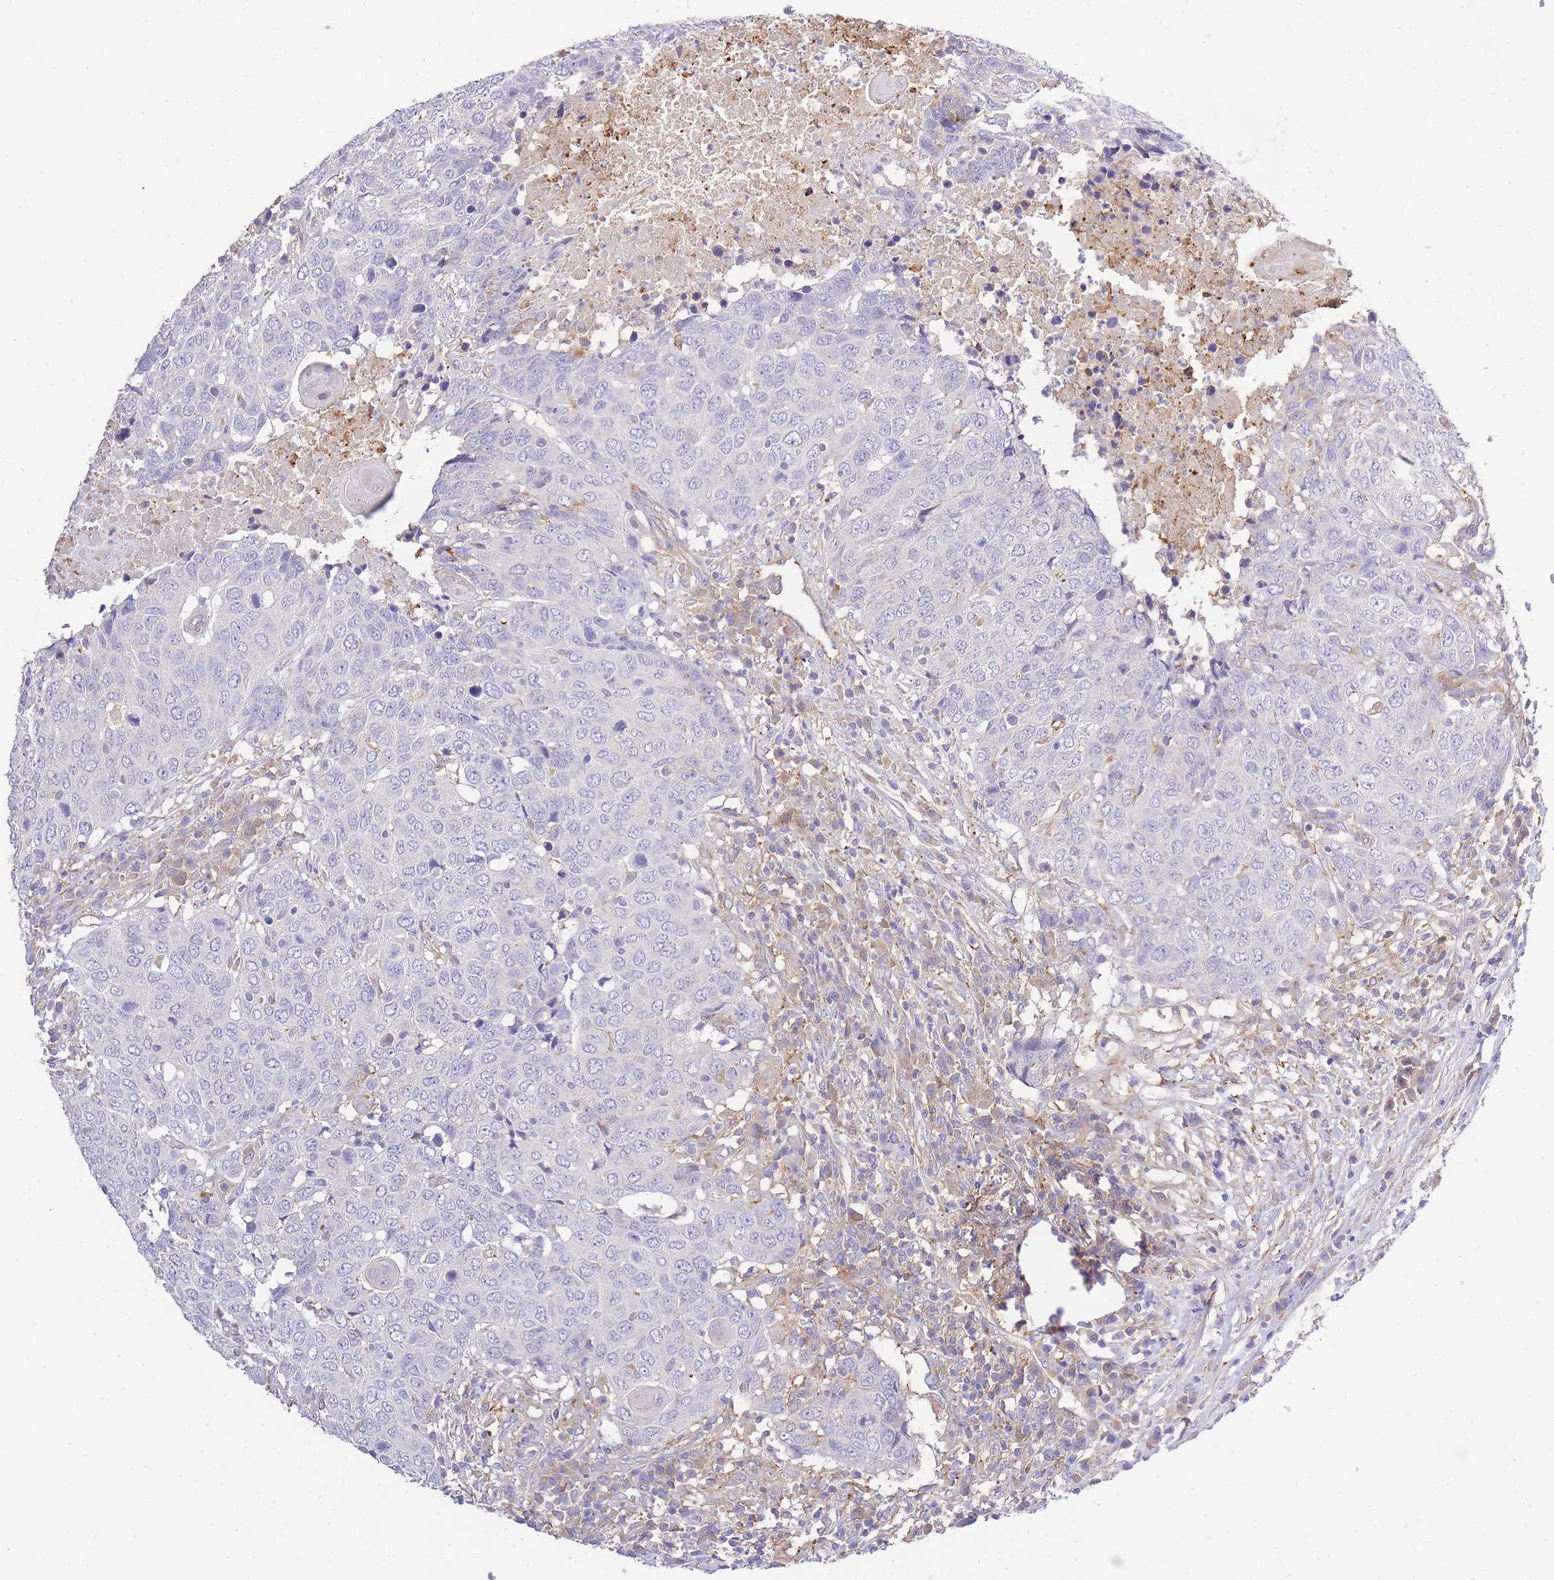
{"staining": {"intensity": "strong", "quantity": "<25%", "location": "cytoplasmic/membranous"}, "tissue": "head and neck cancer", "cell_type": "Tumor cells", "image_type": "cancer", "snomed": [{"axis": "morphology", "description": "Squamous cell carcinoma, NOS"}, {"axis": "topography", "description": "Head-Neck"}], "caption": "Head and neck squamous cell carcinoma tissue shows strong cytoplasmic/membranous staining in about <25% of tumor cells, visualized by immunohistochemistry.", "gene": "INSYN2B", "patient": {"sex": "male", "age": 66}}